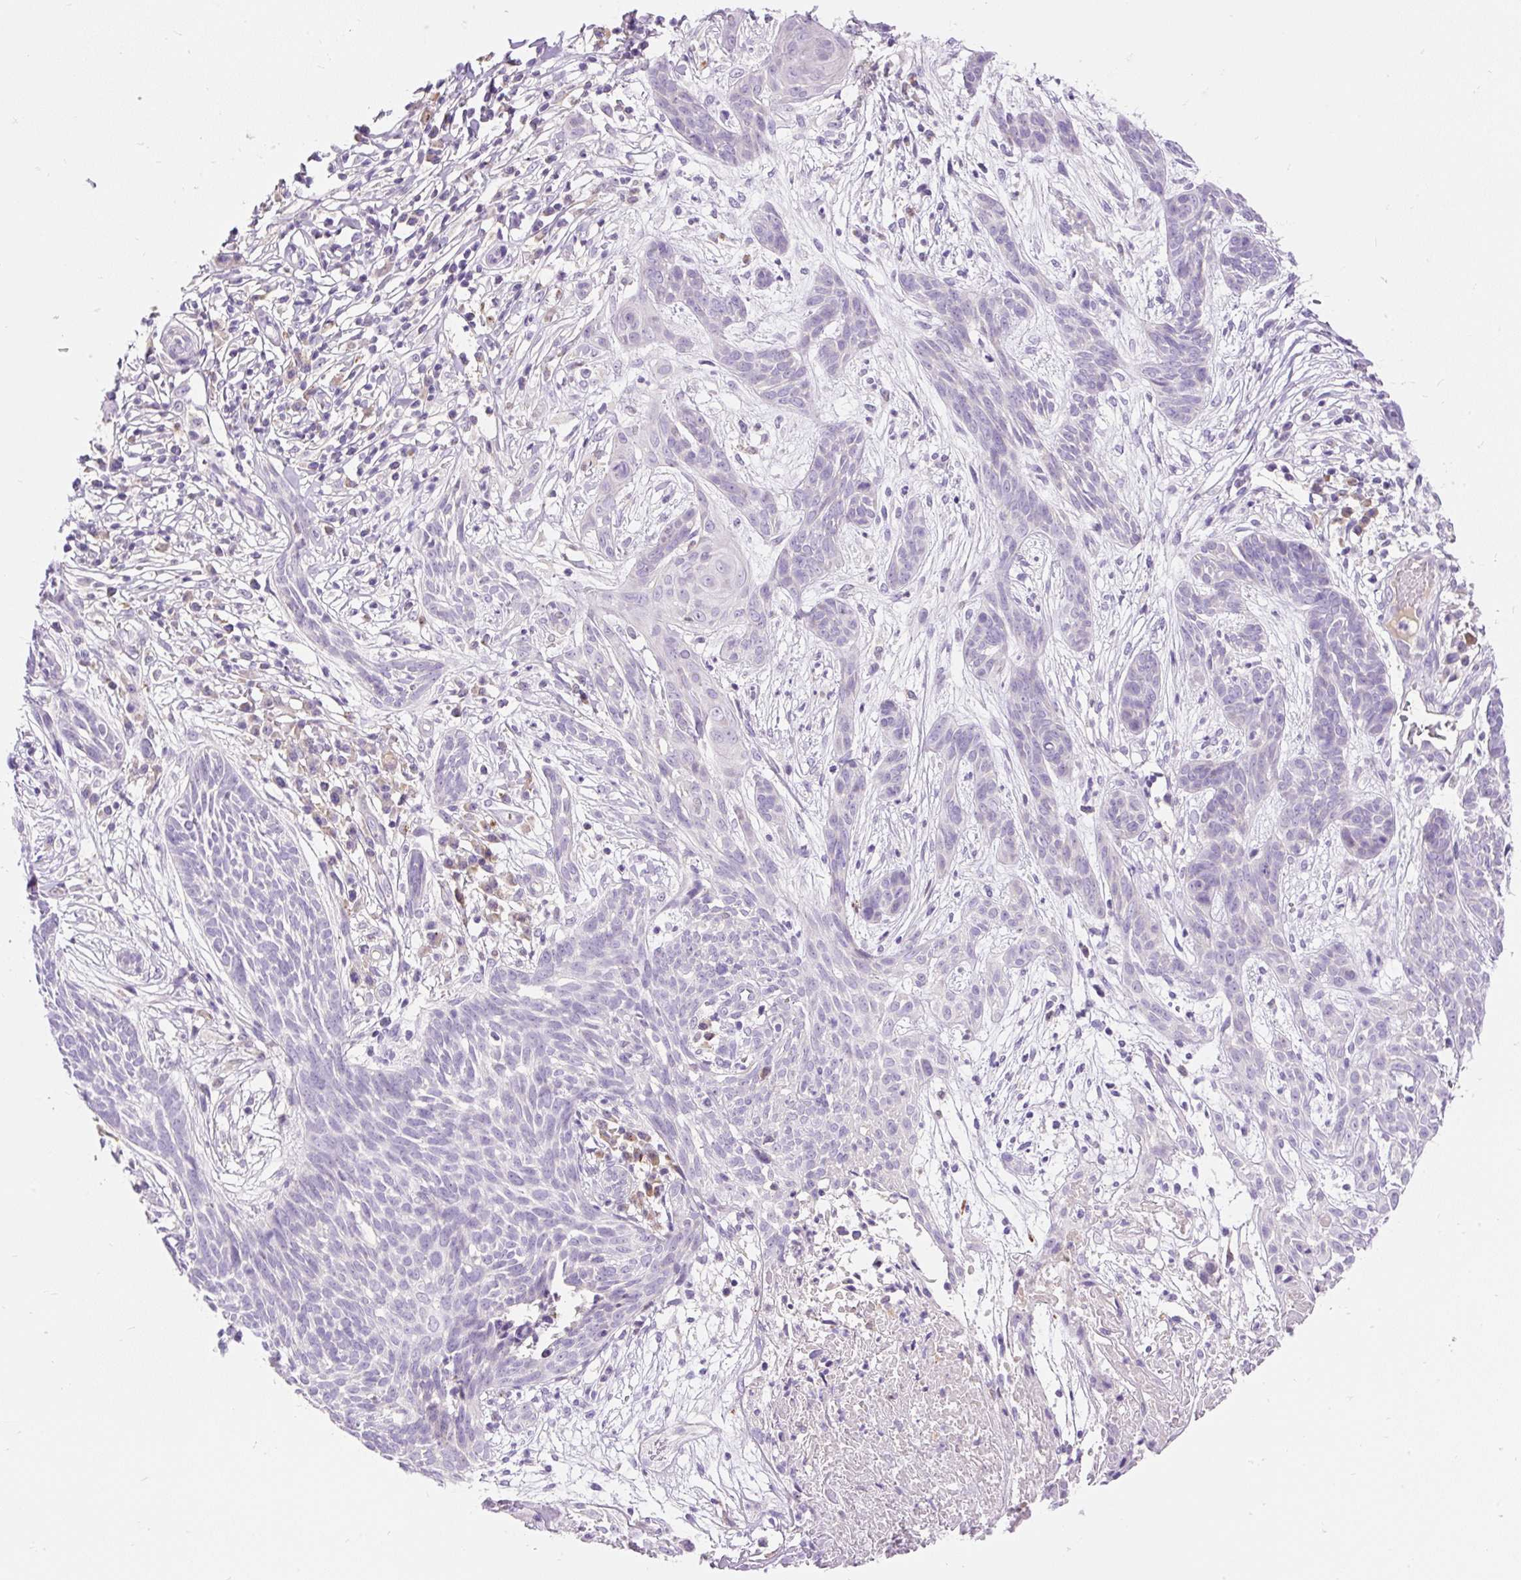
{"staining": {"intensity": "negative", "quantity": "none", "location": "none"}, "tissue": "skin cancer", "cell_type": "Tumor cells", "image_type": "cancer", "snomed": [{"axis": "morphology", "description": "Basal cell carcinoma"}, {"axis": "topography", "description": "Skin"}, {"axis": "topography", "description": "Skin, foot"}], "caption": "Immunohistochemistry (IHC) micrograph of neoplastic tissue: skin cancer (basal cell carcinoma) stained with DAB (3,3'-diaminobenzidine) reveals no significant protein expression in tumor cells.", "gene": "TMEM150C", "patient": {"sex": "female", "age": 86}}